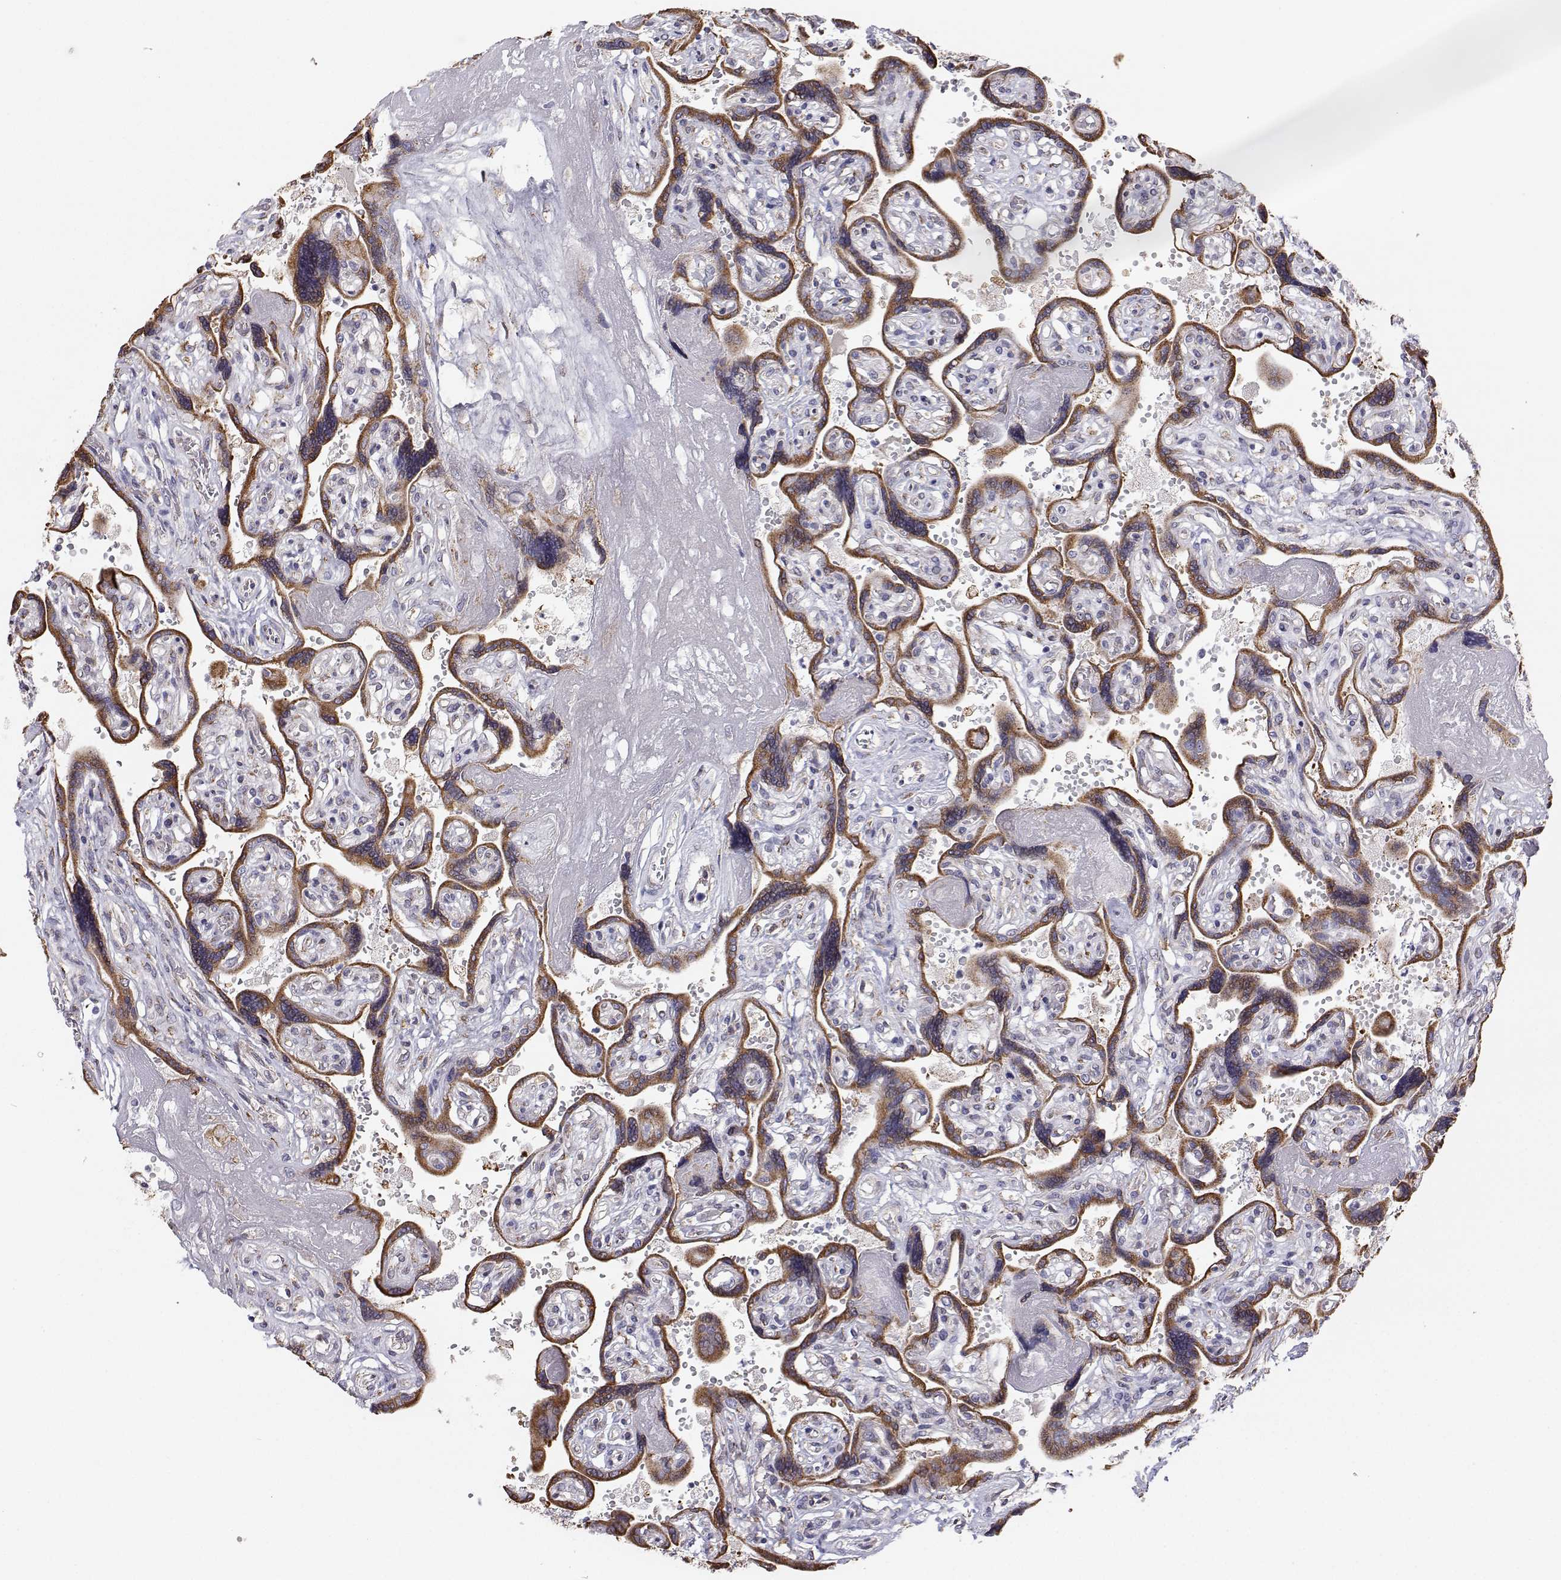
{"staining": {"intensity": "moderate", "quantity": ">75%", "location": "cytoplasmic/membranous"}, "tissue": "placenta", "cell_type": "Decidual cells", "image_type": "normal", "snomed": [{"axis": "morphology", "description": "Normal tissue, NOS"}, {"axis": "topography", "description": "Placenta"}], "caption": "DAB (3,3'-diaminobenzidine) immunohistochemical staining of benign placenta exhibits moderate cytoplasmic/membranous protein staining in approximately >75% of decidual cells.", "gene": "STARD13", "patient": {"sex": "female", "age": 32}}